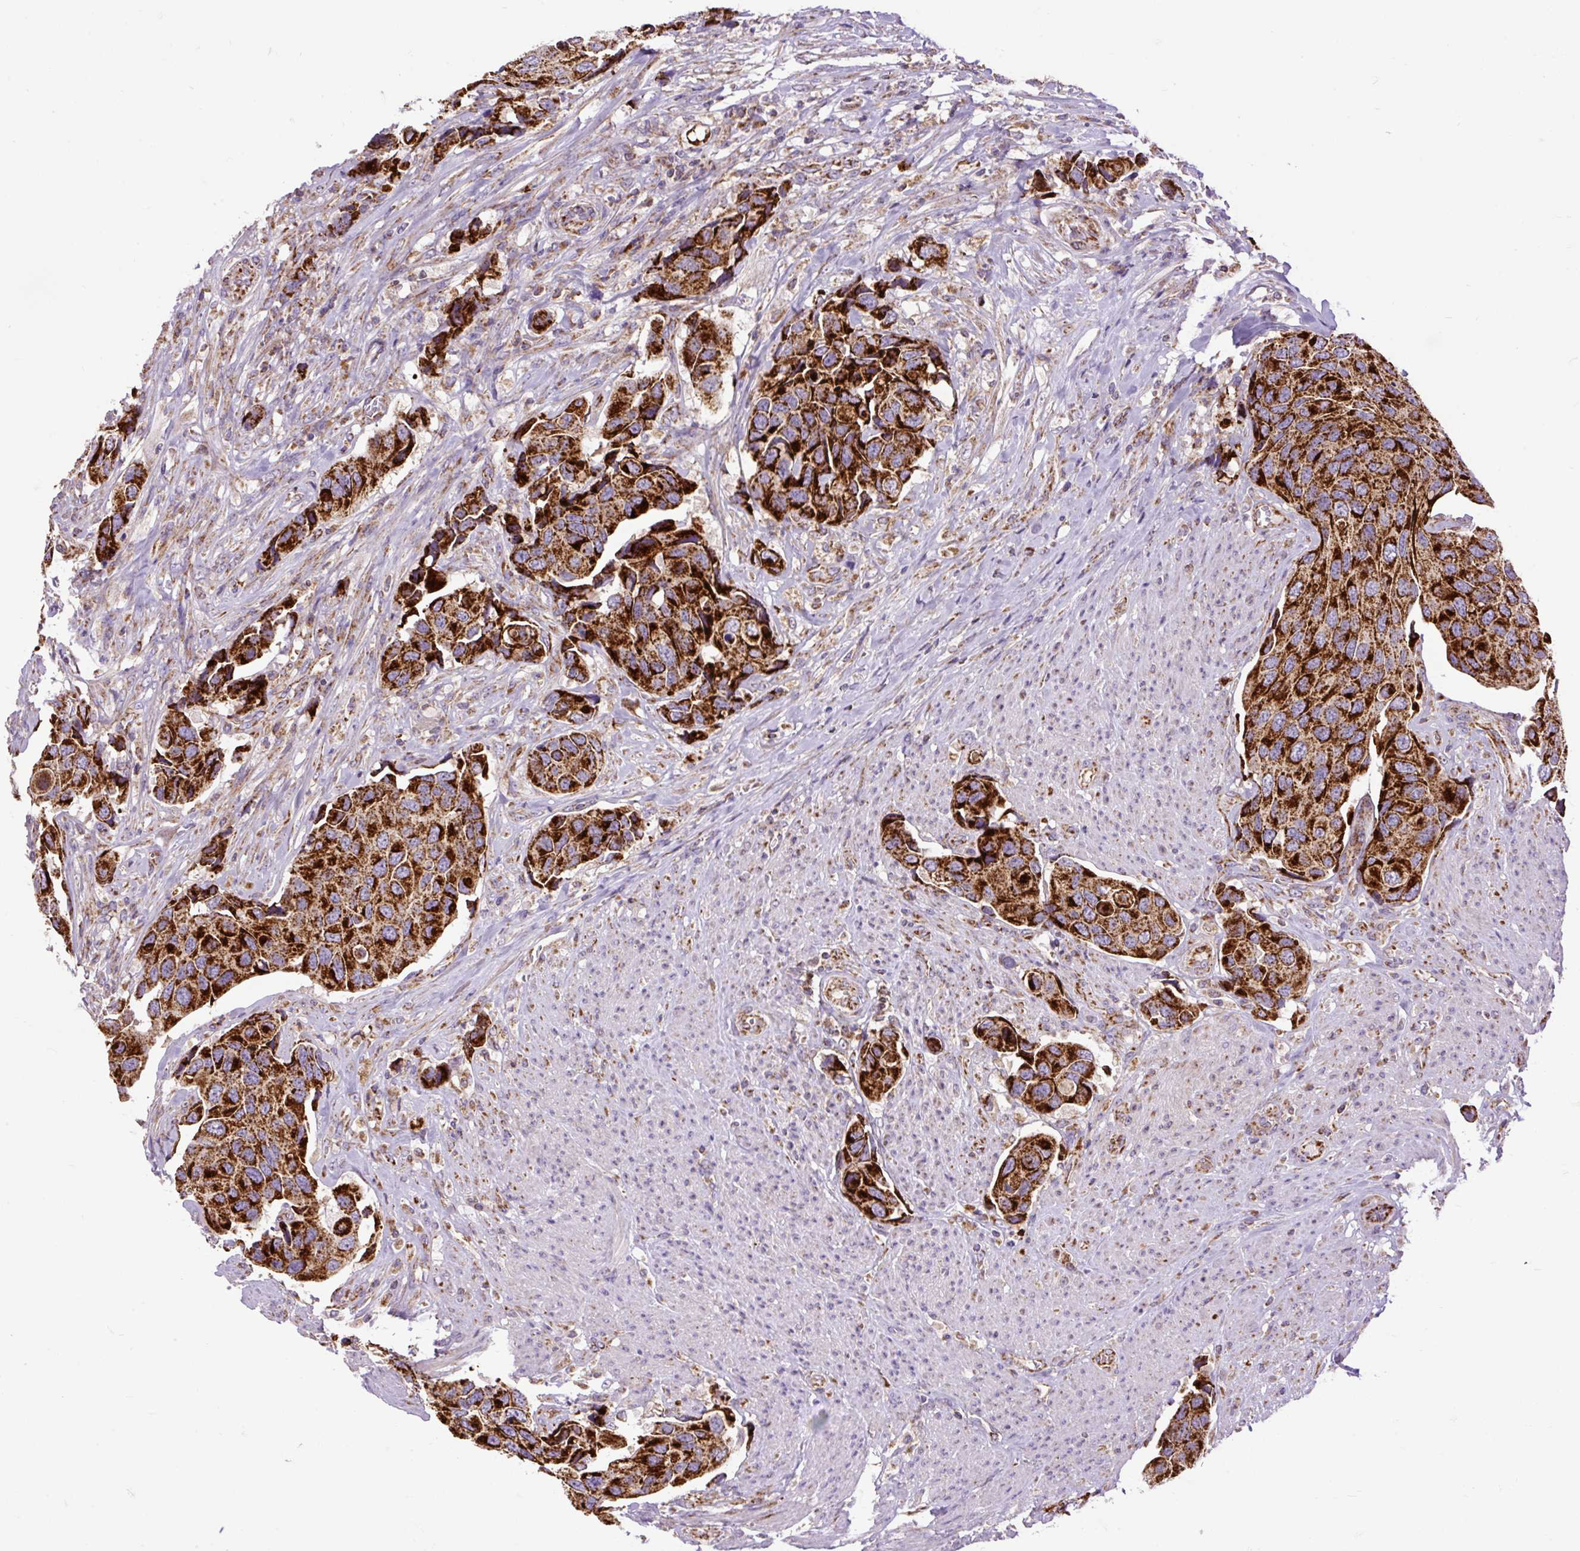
{"staining": {"intensity": "strong", "quantity": ">75%", "location": "cytoplasmic/membranous"}, "tissue": "urothelial cancer", "cell_type": "Tumor cells", "image_type": "cancer", "snomed": [{"axis": "morphology", "description": "Urothelial carcinoma, High grade"}, {"axis": "topography", "description": "Urinary bladder"}], "caption": "Protein staining exhibits strong cytoplasmic/membranous positivity in about >75% of tumor cells in urothelial cancer.", "gene": "TOMM40", "patient": {"sex": "male", "age": 74}}